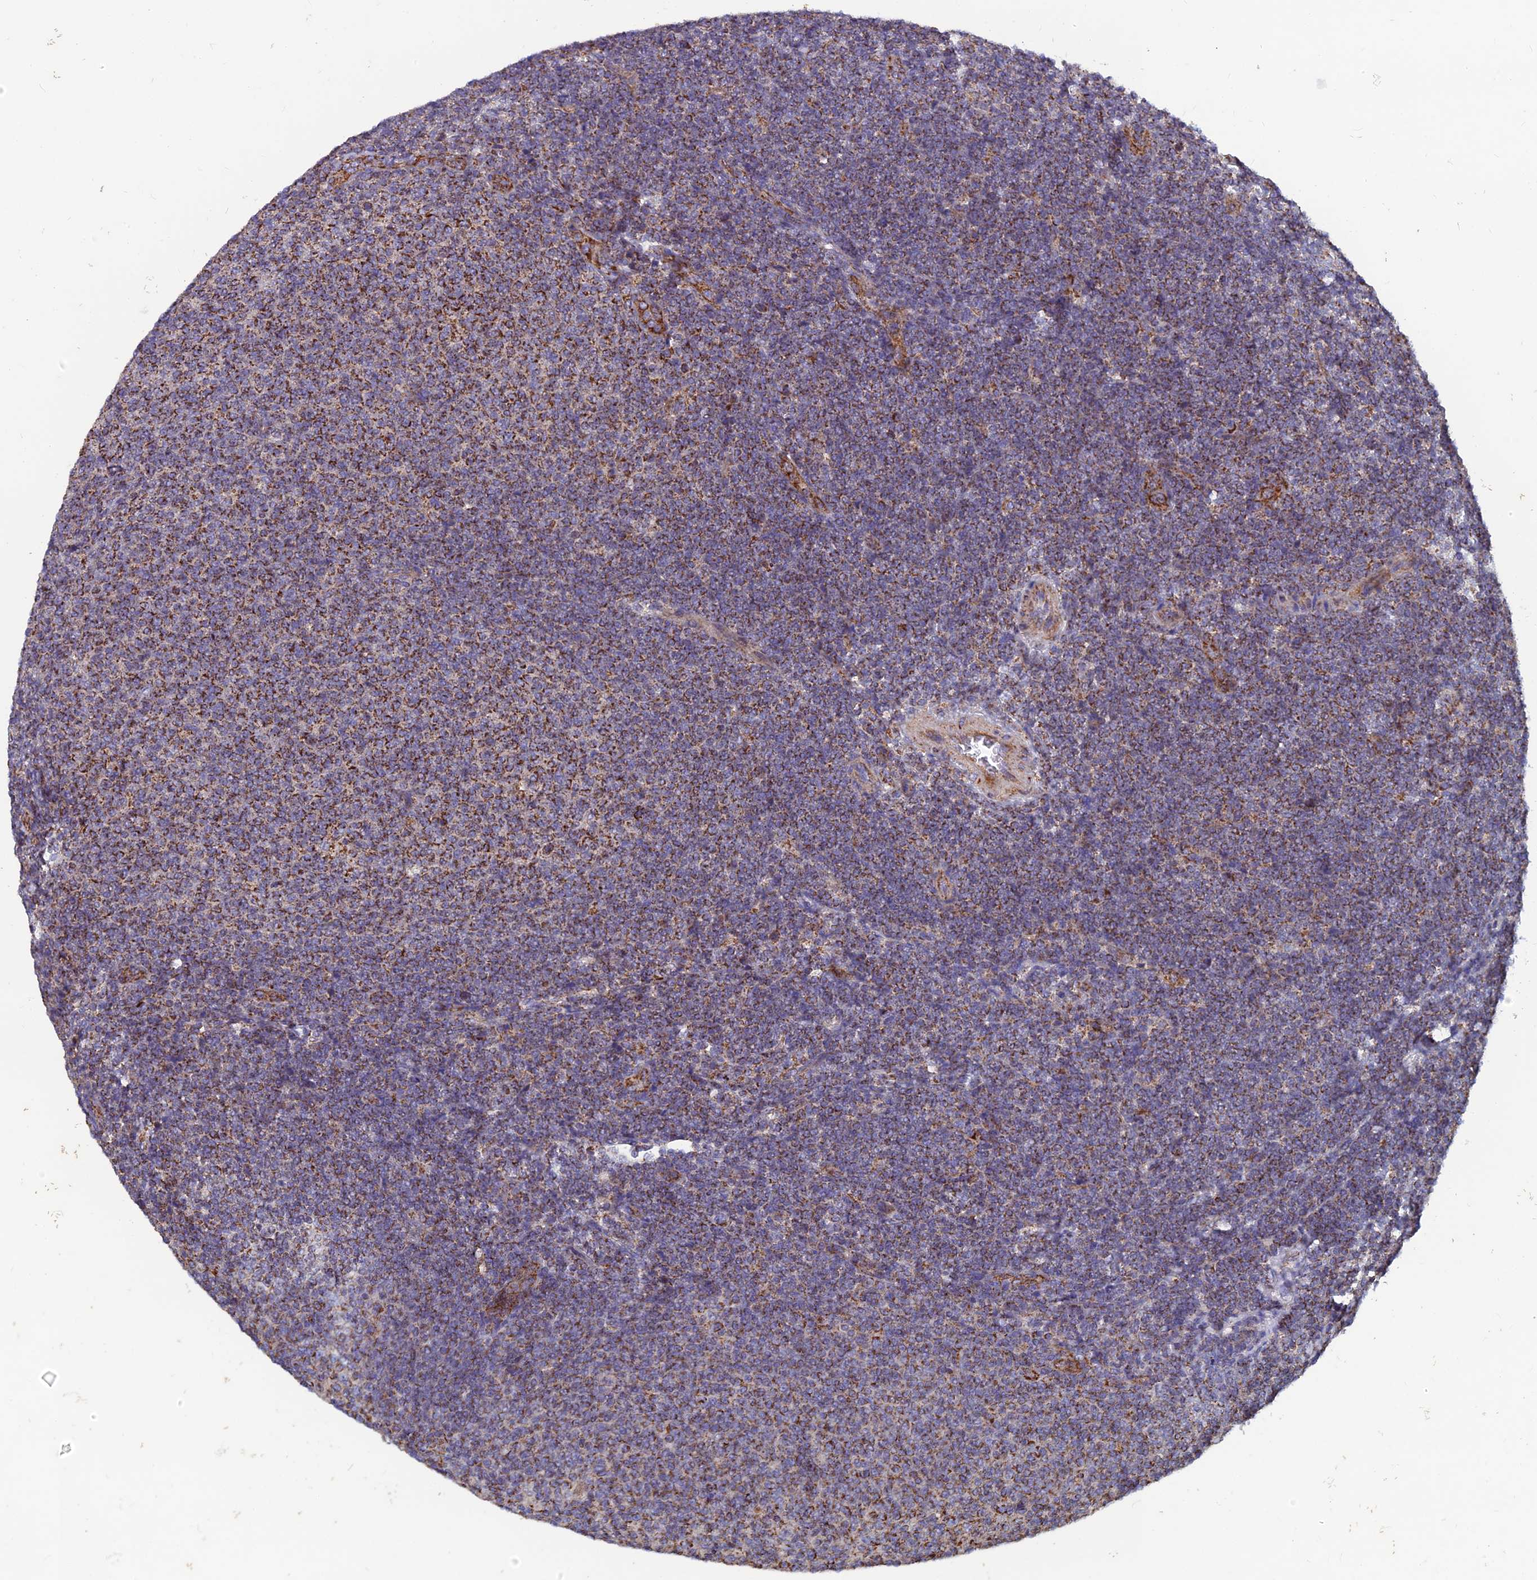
{"staining": {"intensity": "strong", "quantity": "25%-75%", "location": "cytoplasmic/membranous"}, "tissue": "lymphoma", "cell_type": "Tumor cells", "image_type": "cancer", "snomed": [{"axis": "morphology", "description": "Malignant lymphoma, non-Hodgkin's type, Low grade"}, {"axis": "topography", "description": "Lymph node"}], "caption": "Immunohistochemical staining of malignant lymphoma, non-Hodgkin's type (low-grade) exhibits high levels of strong cytoplasmic/membranous positivity in about 25%-75% of tumor cells. (Stains: DAB in brown, nuclei in blue, Microscopy: brightfield microscopy at high magnification).", "gene": "MRPS9", "patient": {"sex": "male", "age": 66}}